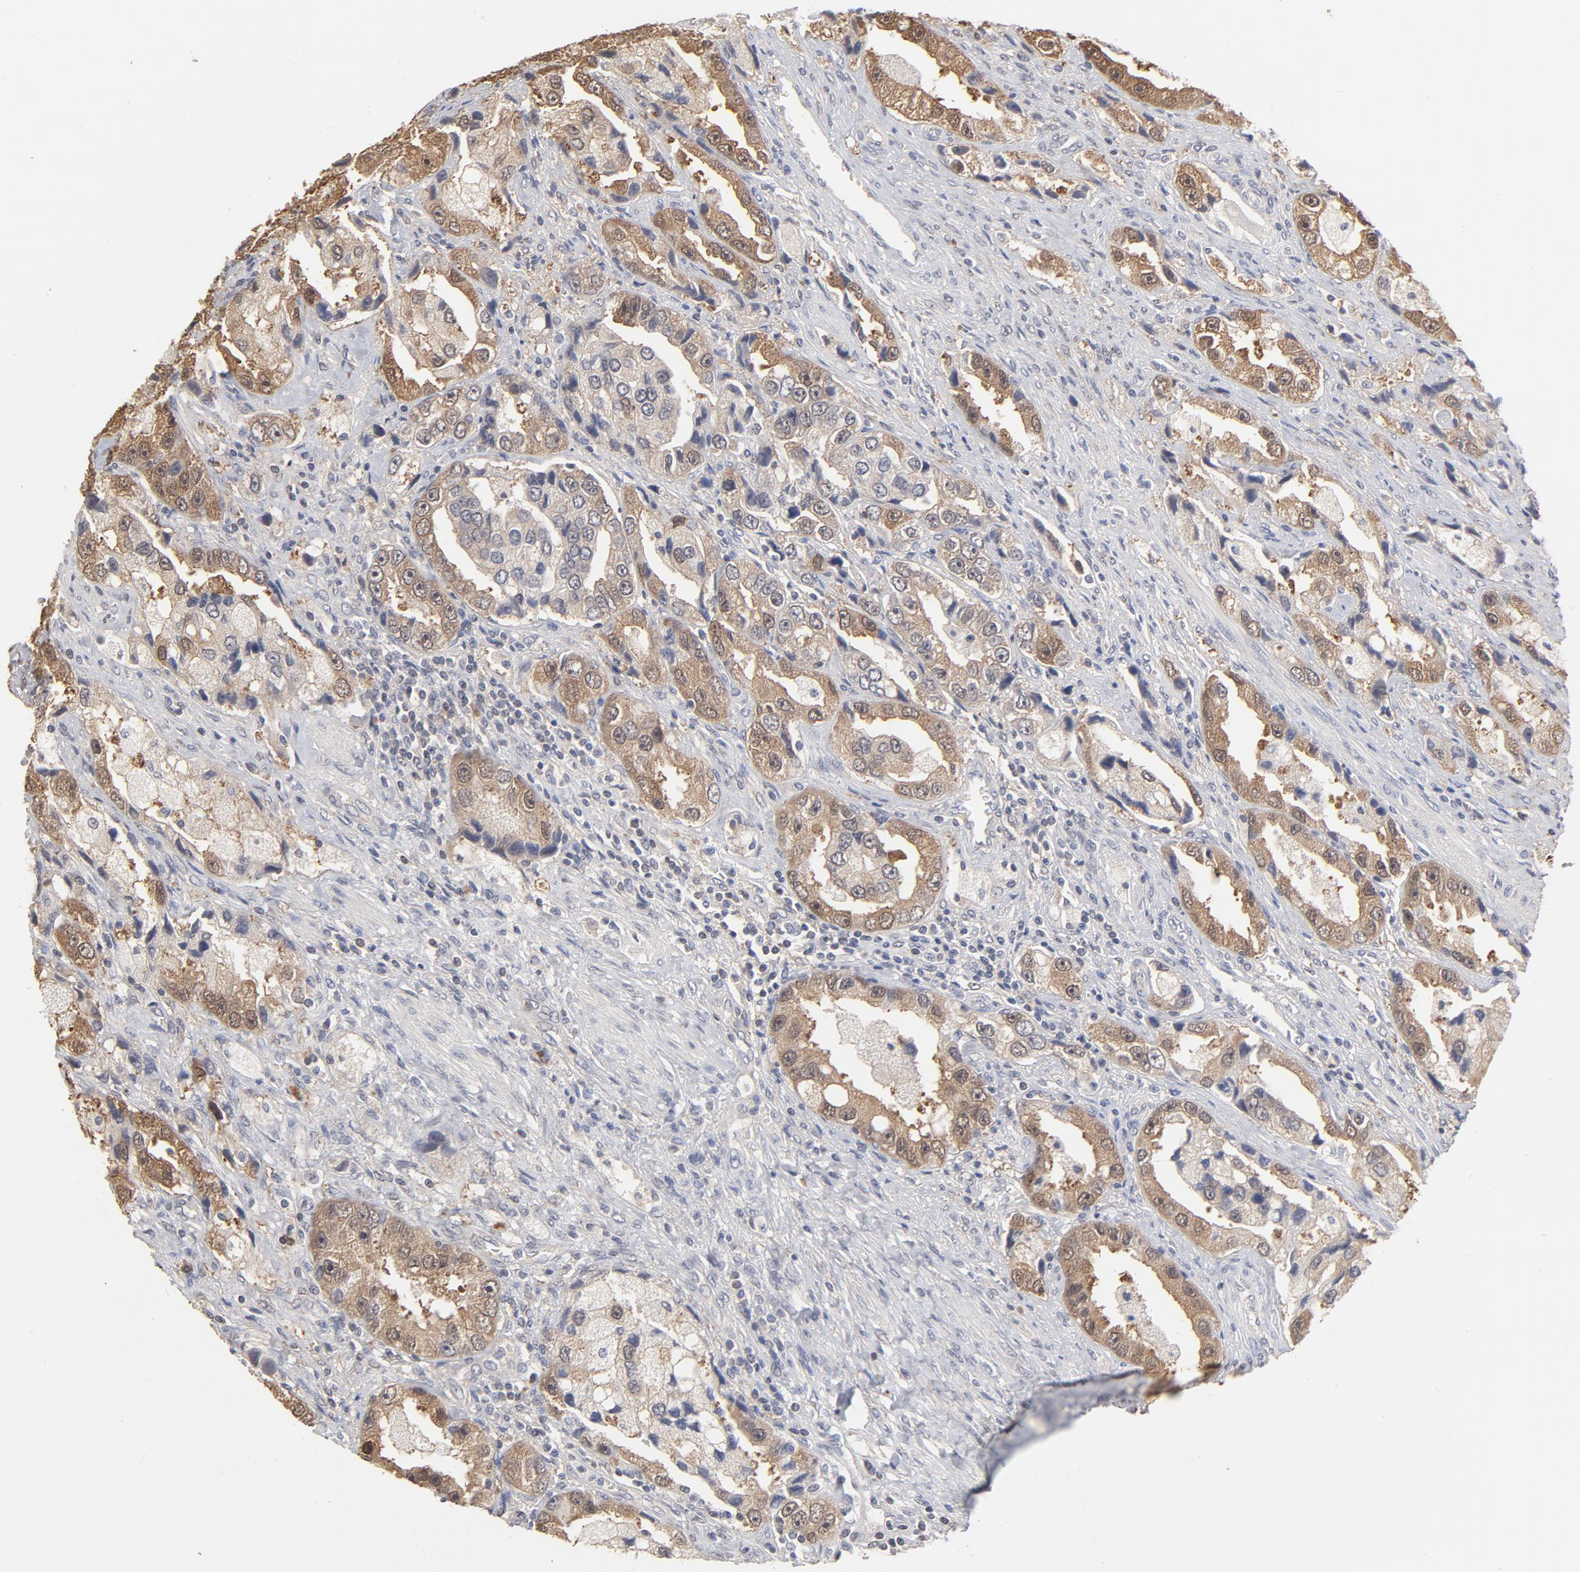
{"staining": {"intensity": "moderate", "quantity": "25%-75%", "location": "cytoplasmic/membranous"}, "tissue": "prostate cancer", "cell_type": "Tumor cells", "image_type": "cancer", "snomed": [{"axis": "morphology", "description": "Adenocarcinoma, High grade"}, {"axis": "topography", "description": "Prostate"}], "caption": "Immunohistochemical staining of high-grade adenocarcinoma (prostate) exhibits moderate cytoplasmic/membranous protein positivity in approximately 25%-75% of tumor cells.", "gene": "MIF", "patient": {"sex": "male", "age": 63}}